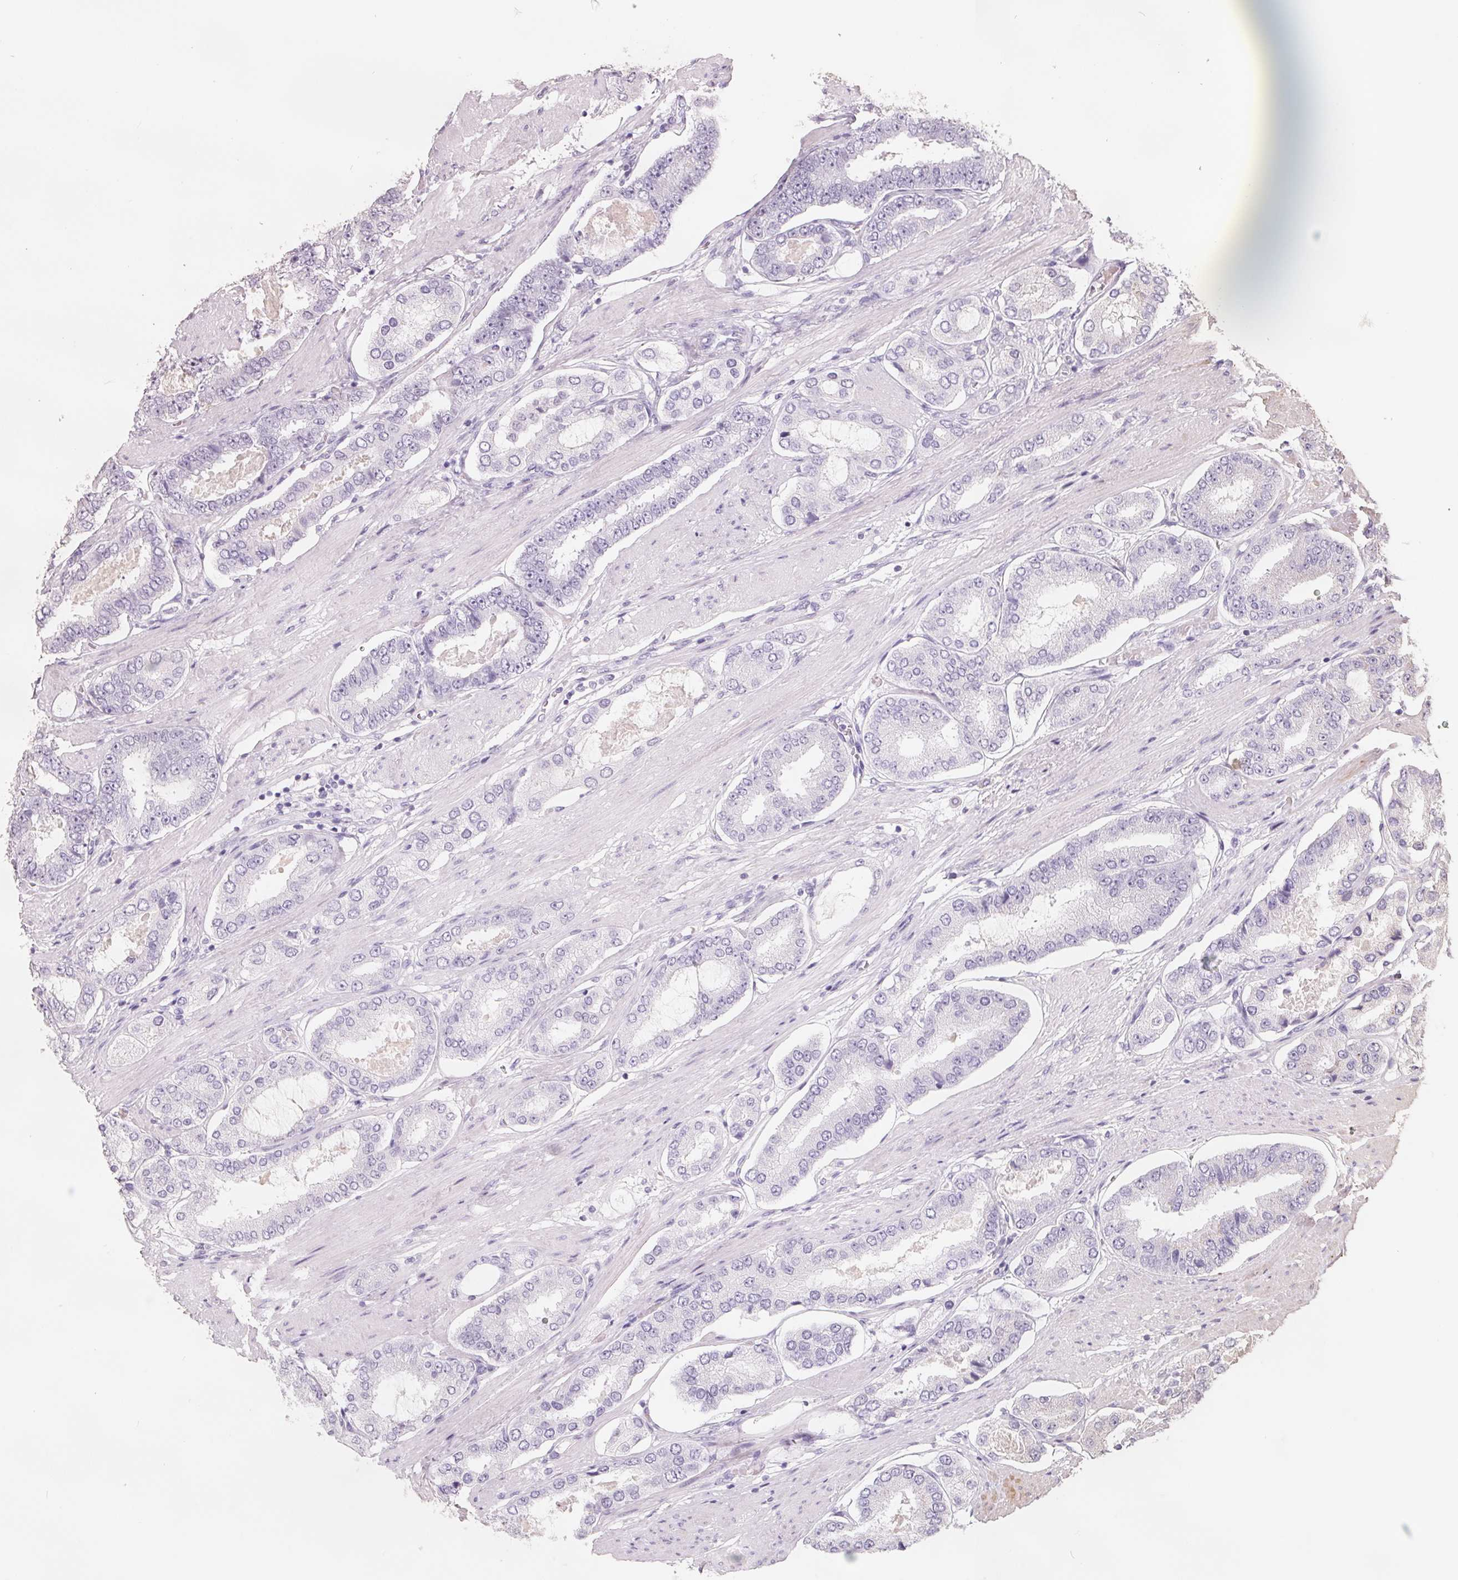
{"staining": {"intensity": "negative", "quantity": "none", "location": "none"}, "tissue": "prostate cancer", "cell_type": "Tumor cells", "image_type": "cancer", "snomed": [{"axis": "morphology", "description": "Adenocarcinoma, High grade"}, {"axis": "topography", "description": "Prostate"}], "caption": "This is an immunohistochemistry (IHC) histopathology image of prostate cancer (adenocarcinoma (high-grade)). There is no staining in tumor cells.", "gene": "FTCD", "patient": {"sex": "male", "age": 63}}